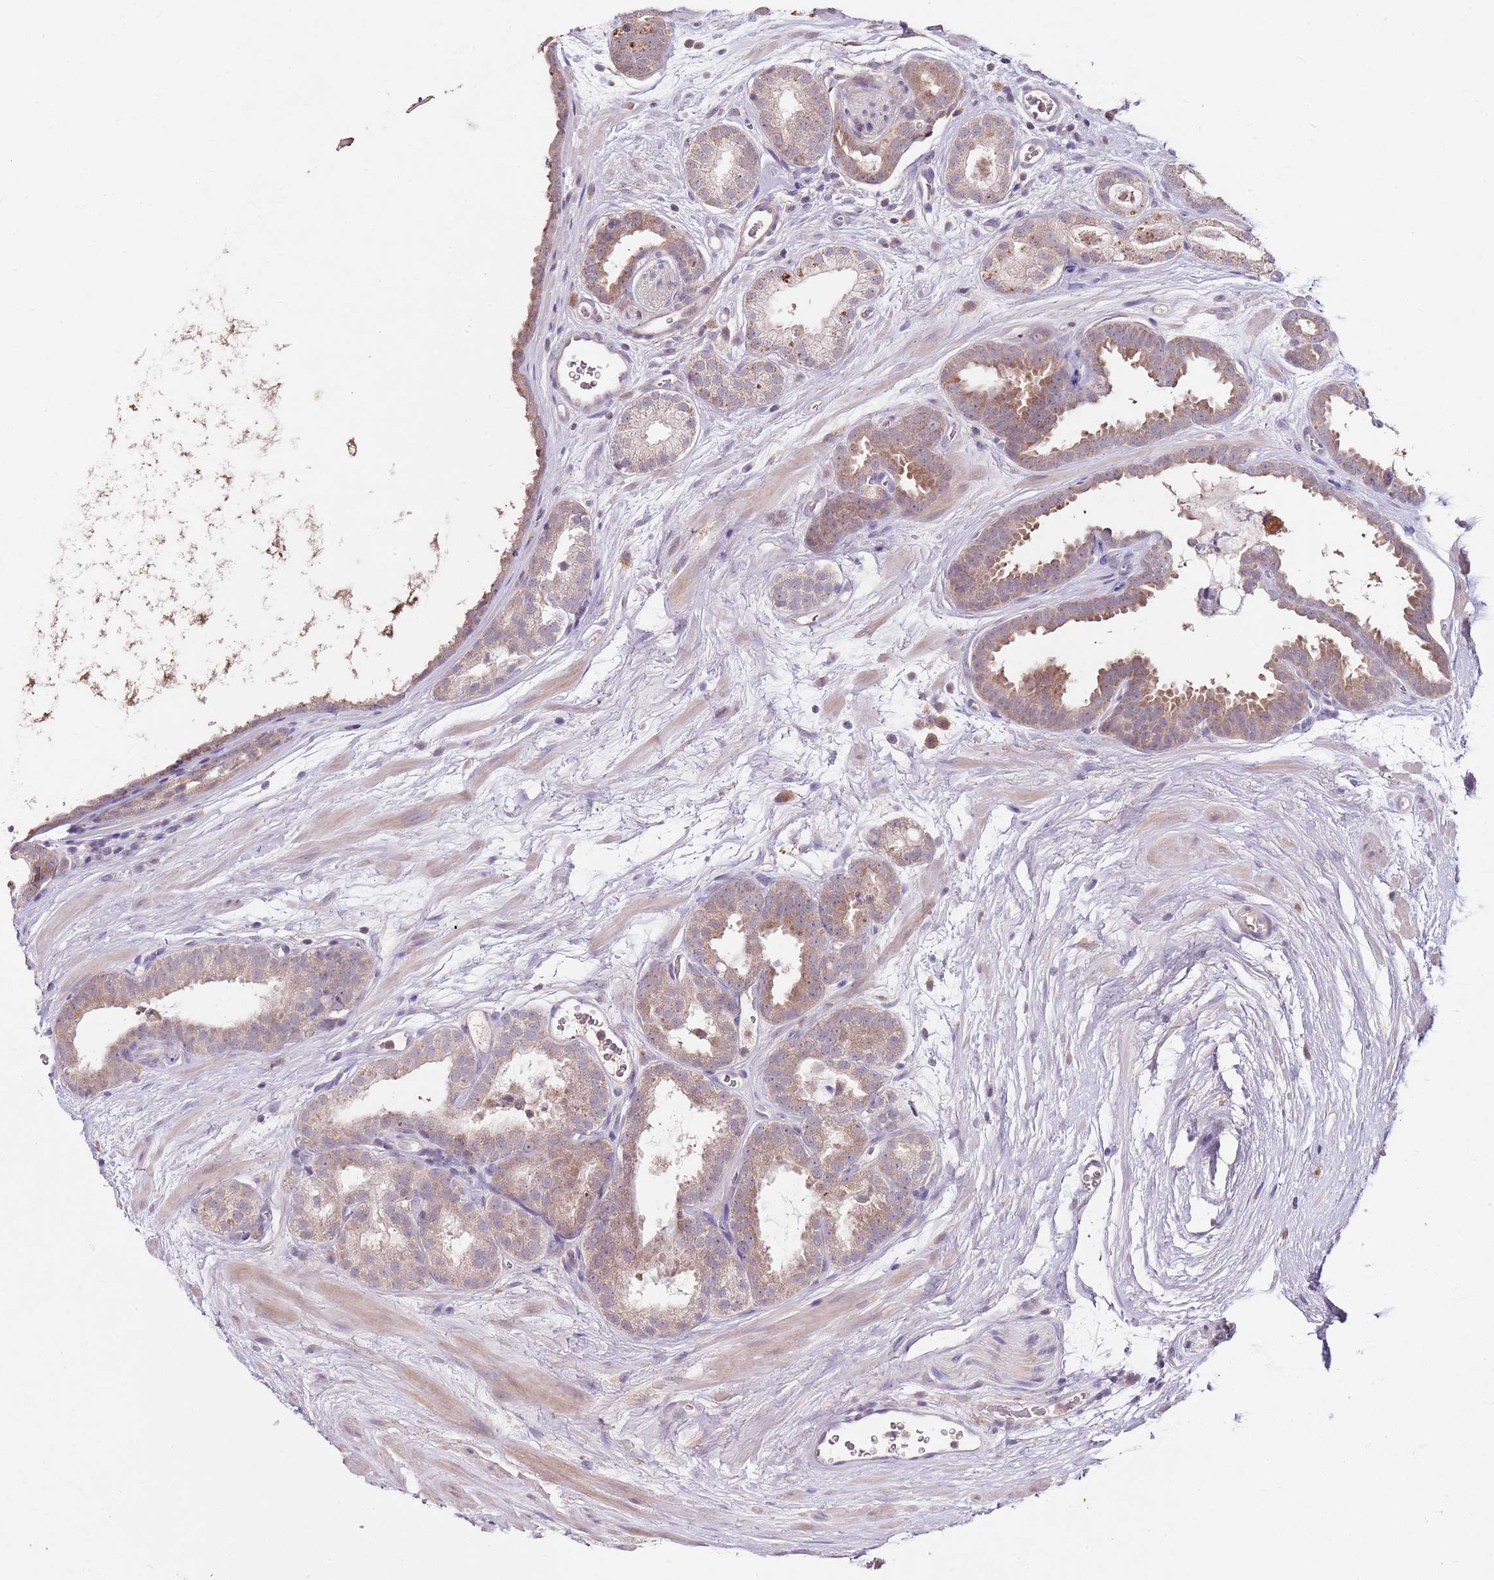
{"staining": {"intensity": "moderate", "quantity": ">75%", "location": "cytoplasmic/membranous"}, "tissue": "prostate cancer", "cell_type": "Tumor cells", "image_type": "cancer", "snomed": [{"axis": "morphology", "description": "Adenocarcinoma, High grade"}, {"axis": "topography", "description": "Prostate"}], "caption": "Immunohistochemistry (IHC) (DAB (3,3'-diaminobenzidine)) staining of prostate adenocarcinoma (high-grade) exhibits moderate cytoplasmic/membranous protein expression in approximately >75% of tumor cells. (Brightfield microscopy of DAB IHC at high magnification).", "gene": "NRDE2", "patient": {"sex": "male", "age": 72}}